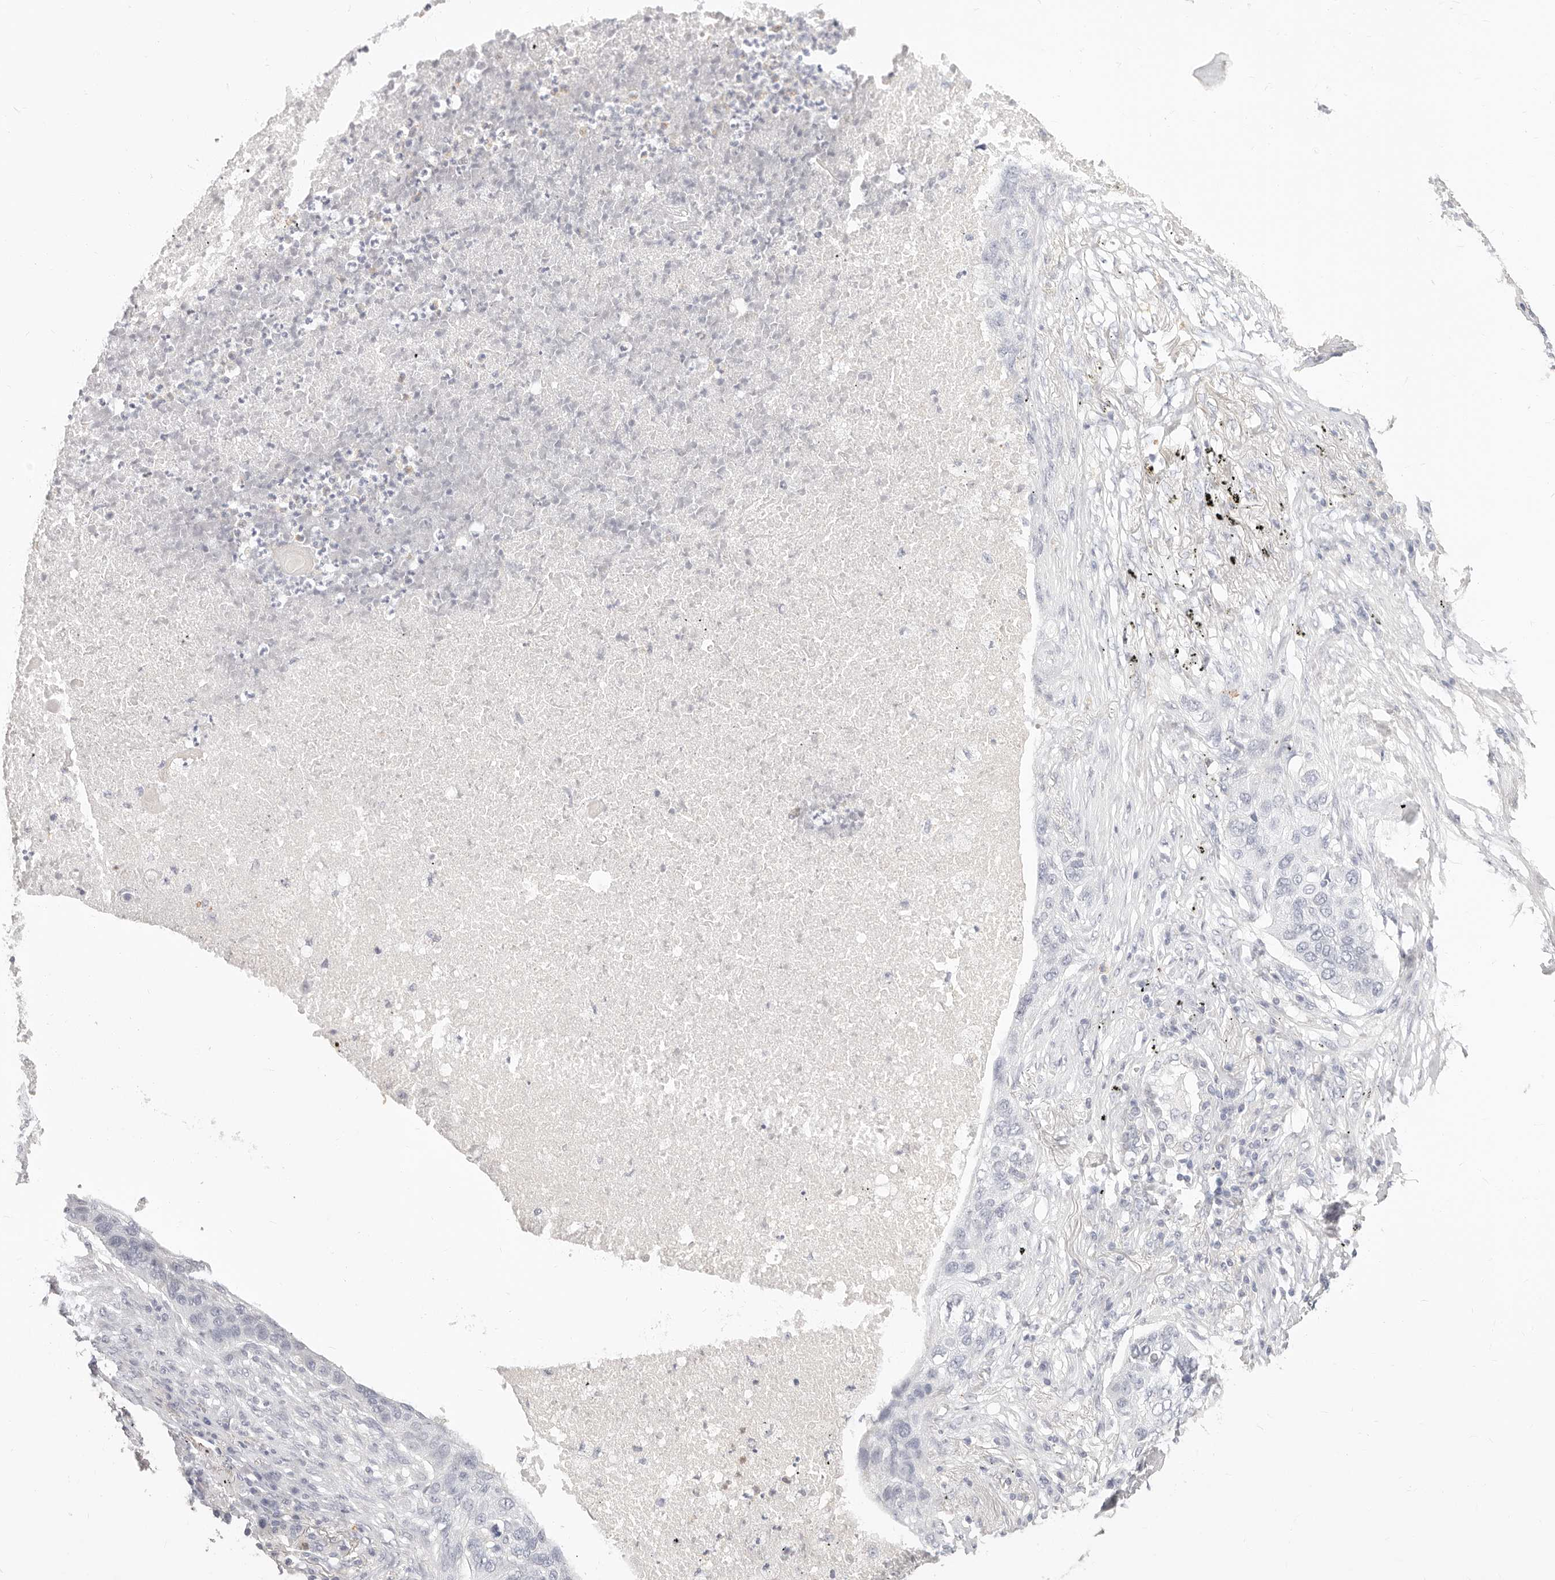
{"staining": {"intensity": "negative", "quantity": "none", "location": "none"}, "tissue": "lung cancer", "cell_type": "Tumor cells", "image_type": "cancer", "snomed": [{"axis": "morphology", "description": "Squamous cell carcinoma, NOS"}, {"axis": "topography", "description": "Lung"}], "caption": "An IHC photomicrograph of lung squamous cell carcinoma is shown. There is no staining in tumor cells of lung squamous cell carcinoma.", "gene": "ASCL1", "patient": {"sex": "female", "age": 63}}